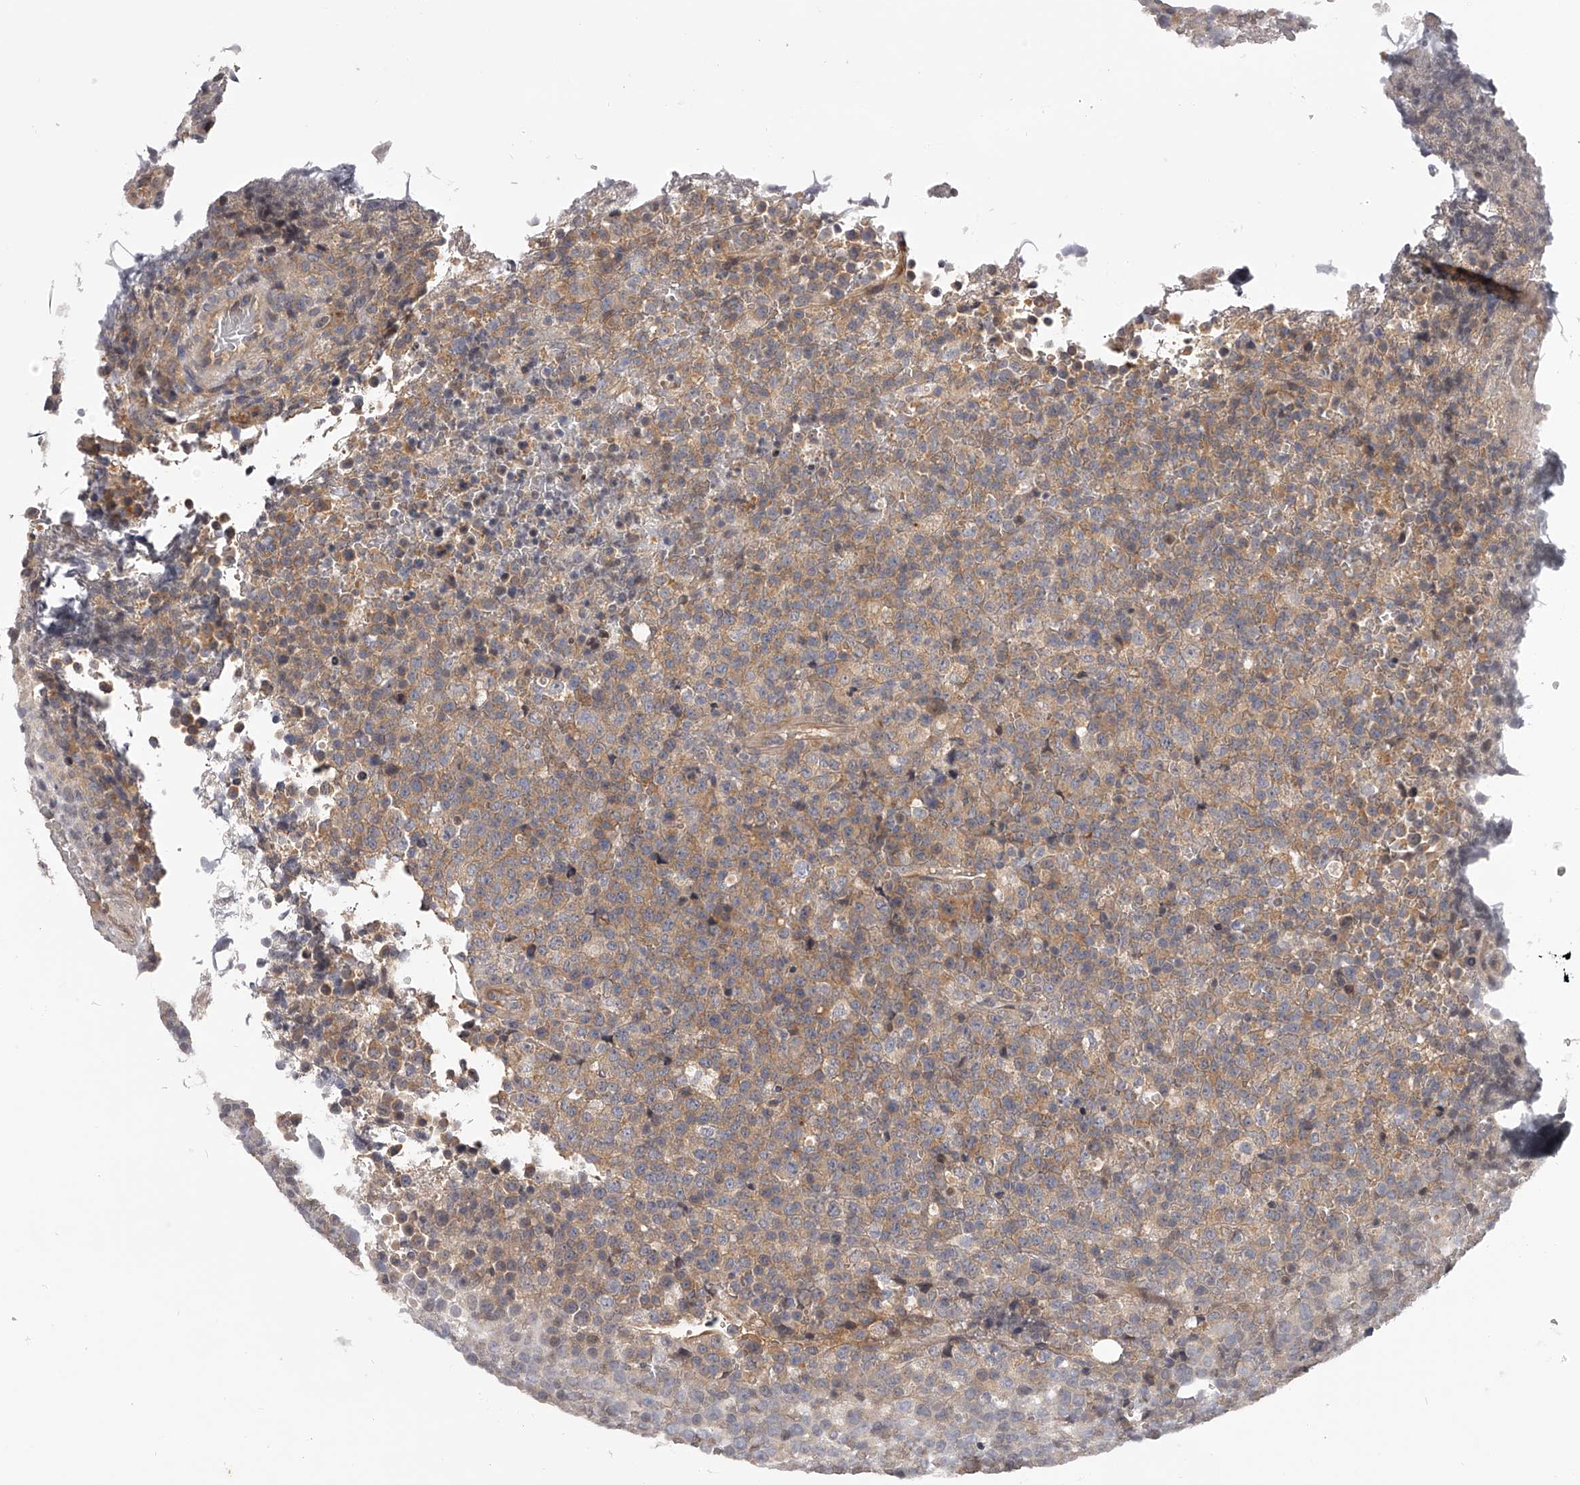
{"staining": {"intensity": "weak", "quantity": "25%-75%", "location": "cytoplasmic/membranous"}, "tissue": "lymphoma", "cell_type": "Tumor cells", "image_type": "cancer", "snomed": [{"axis": "morphology", "description": "Malignant lymphoma, non-Hodgkin's type, High grade"}, {"axis": "topography", "description": "Lymph node"}], "caption": "Malignant lymphoma, non-Hodgkin's type (high-grade) stained with DAB (3,3'-diaminobenzidine) immunohistochemistry (IHC) exhibits low levels of weak cytoplasmic/membranous staining in approximately 25%-75% of tumor cells.", "gene": "PFDN2", "patient": {"sex": "male", "age": 13}}